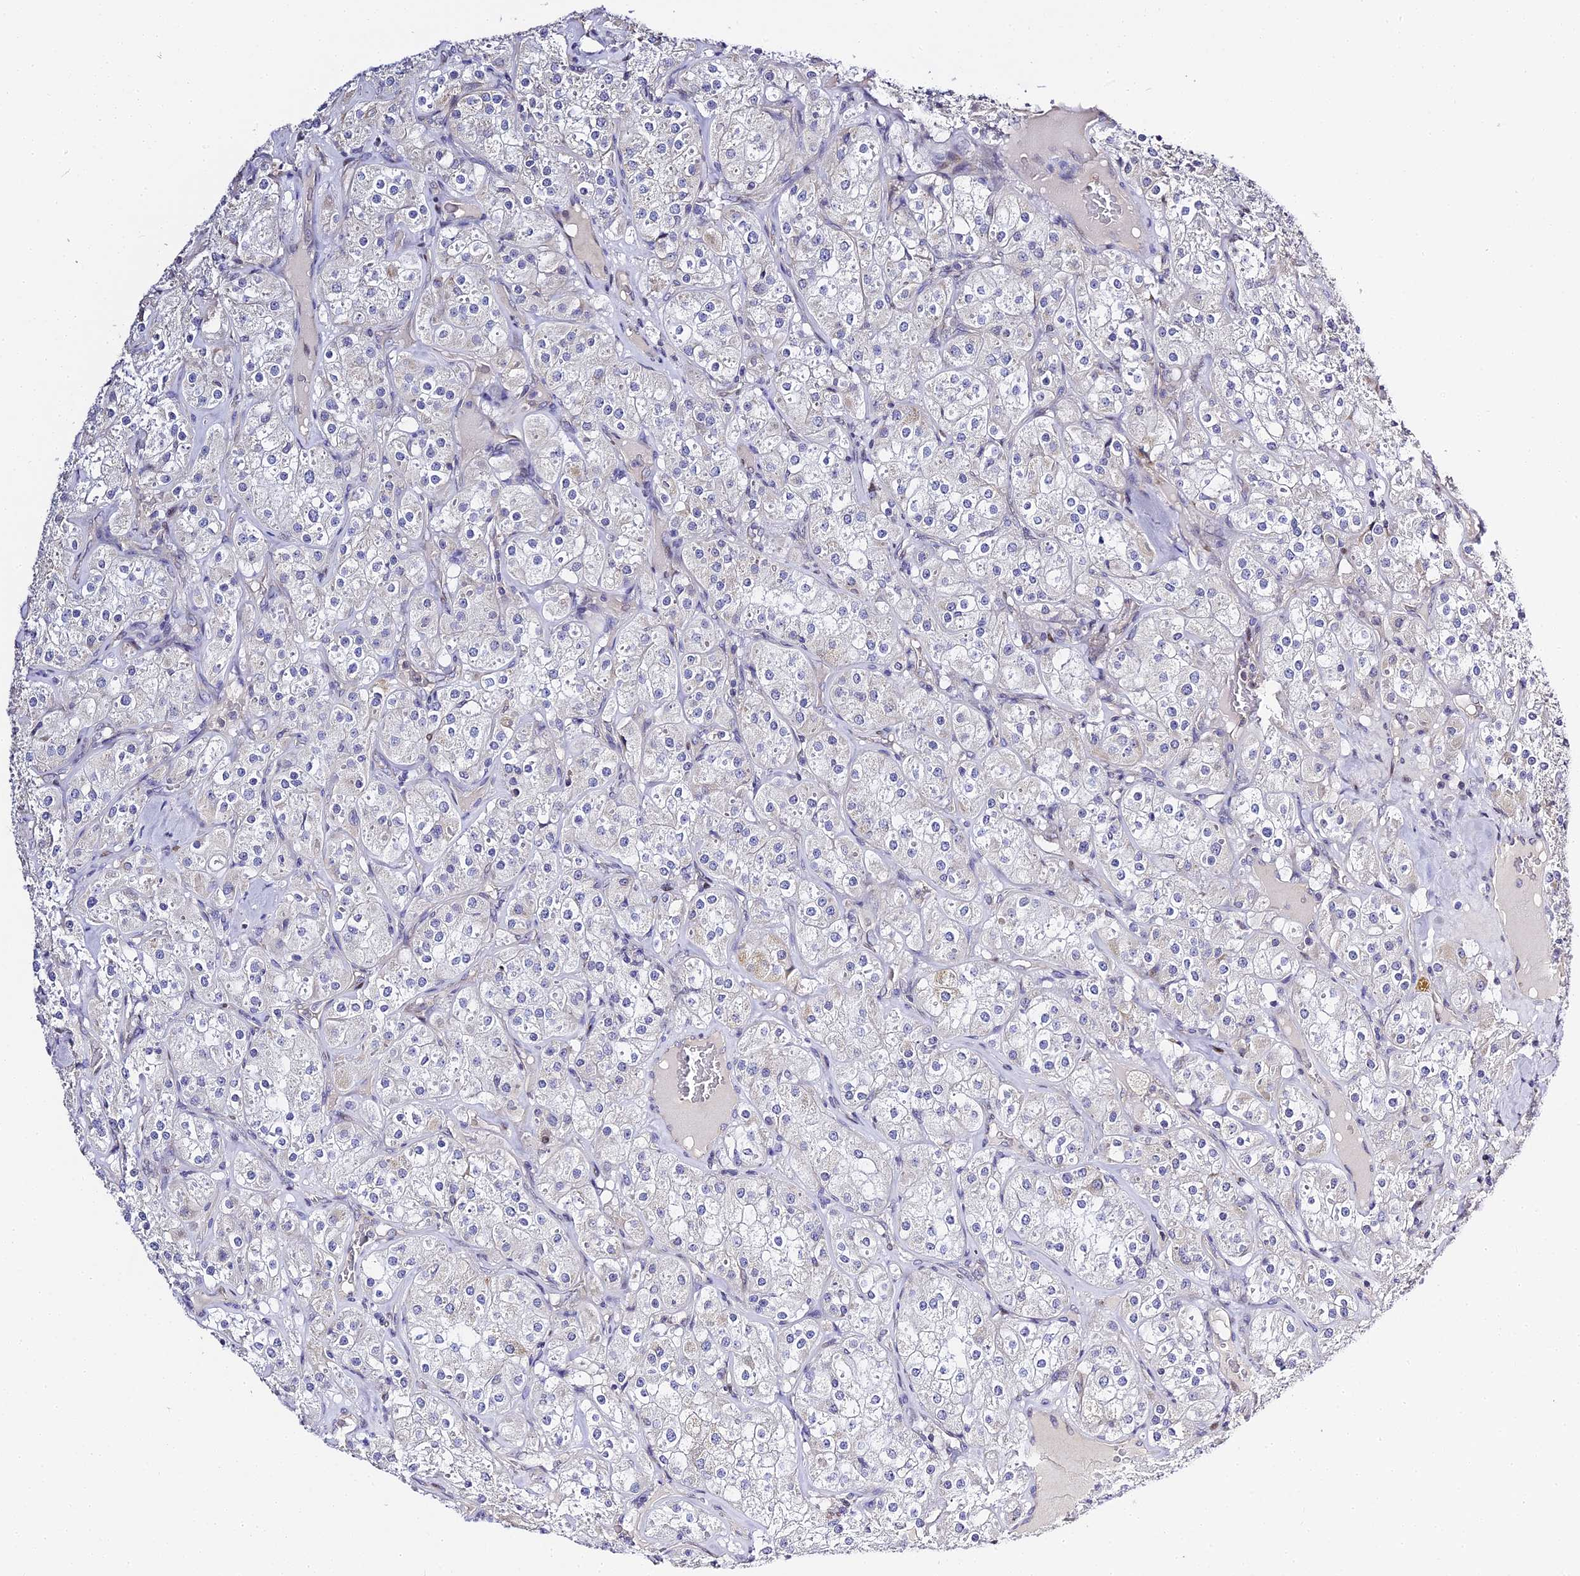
{"staining": {"intensity": "negative", "quantity": "none", "location": "none"}, "tissue": "renal cancer", "cell_type": "Tumor cells", "image_type": "cancer", "snomed": [{"axis": "morphology", "description": "Adenocarcinoma, NOS"}, {"axis": "topography", "description": "Kidney"}], "caption": "This is an IHC histopathology image of human renal adenocarcinoma. There is no staining in tumor cells.", "gene": "SERP1", "patient": {"sex": "male", "age": 77}}